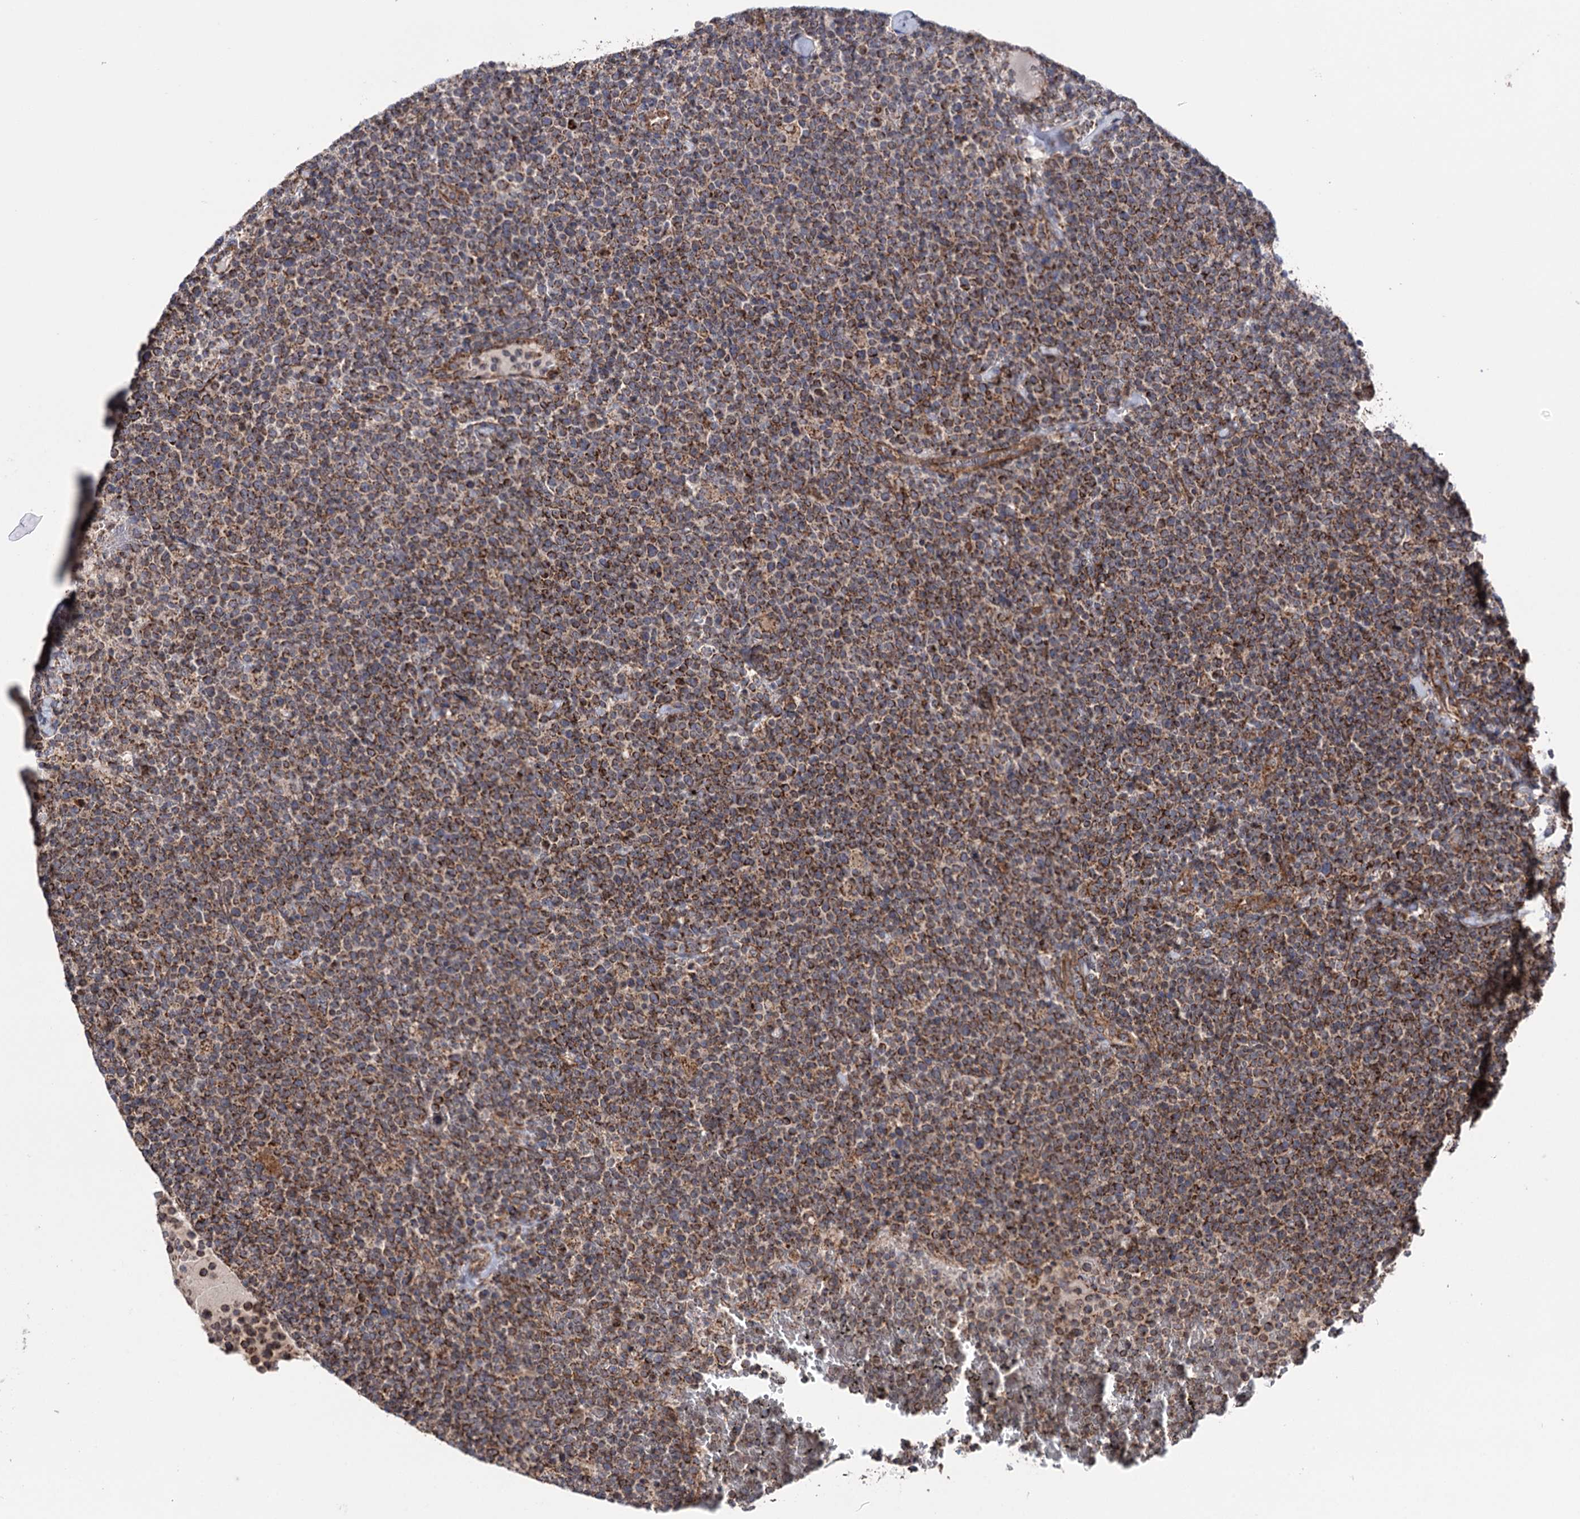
{"staining": {"intensity": "moderate", "quantity": ">75%", "location": "cytoplasmic/membranous"}, "tissue": "lymphoma", "cell_type": "Tumor cells", "image_type": "cancer", "snomed": [{"axis": "morphology", "description": "Malignant lymphoma, non-Hodgkin's type, High grade"}, {"axis": "topography", "description": "Lymph node"}], "caption": "Protein staining demonstrates moderate cytoplasmic/membranous expression in approximately >75% of tumor cells in lymphoma.", "gene": "SUCLA2", "patient": {"sex": "male", "age": 61}}